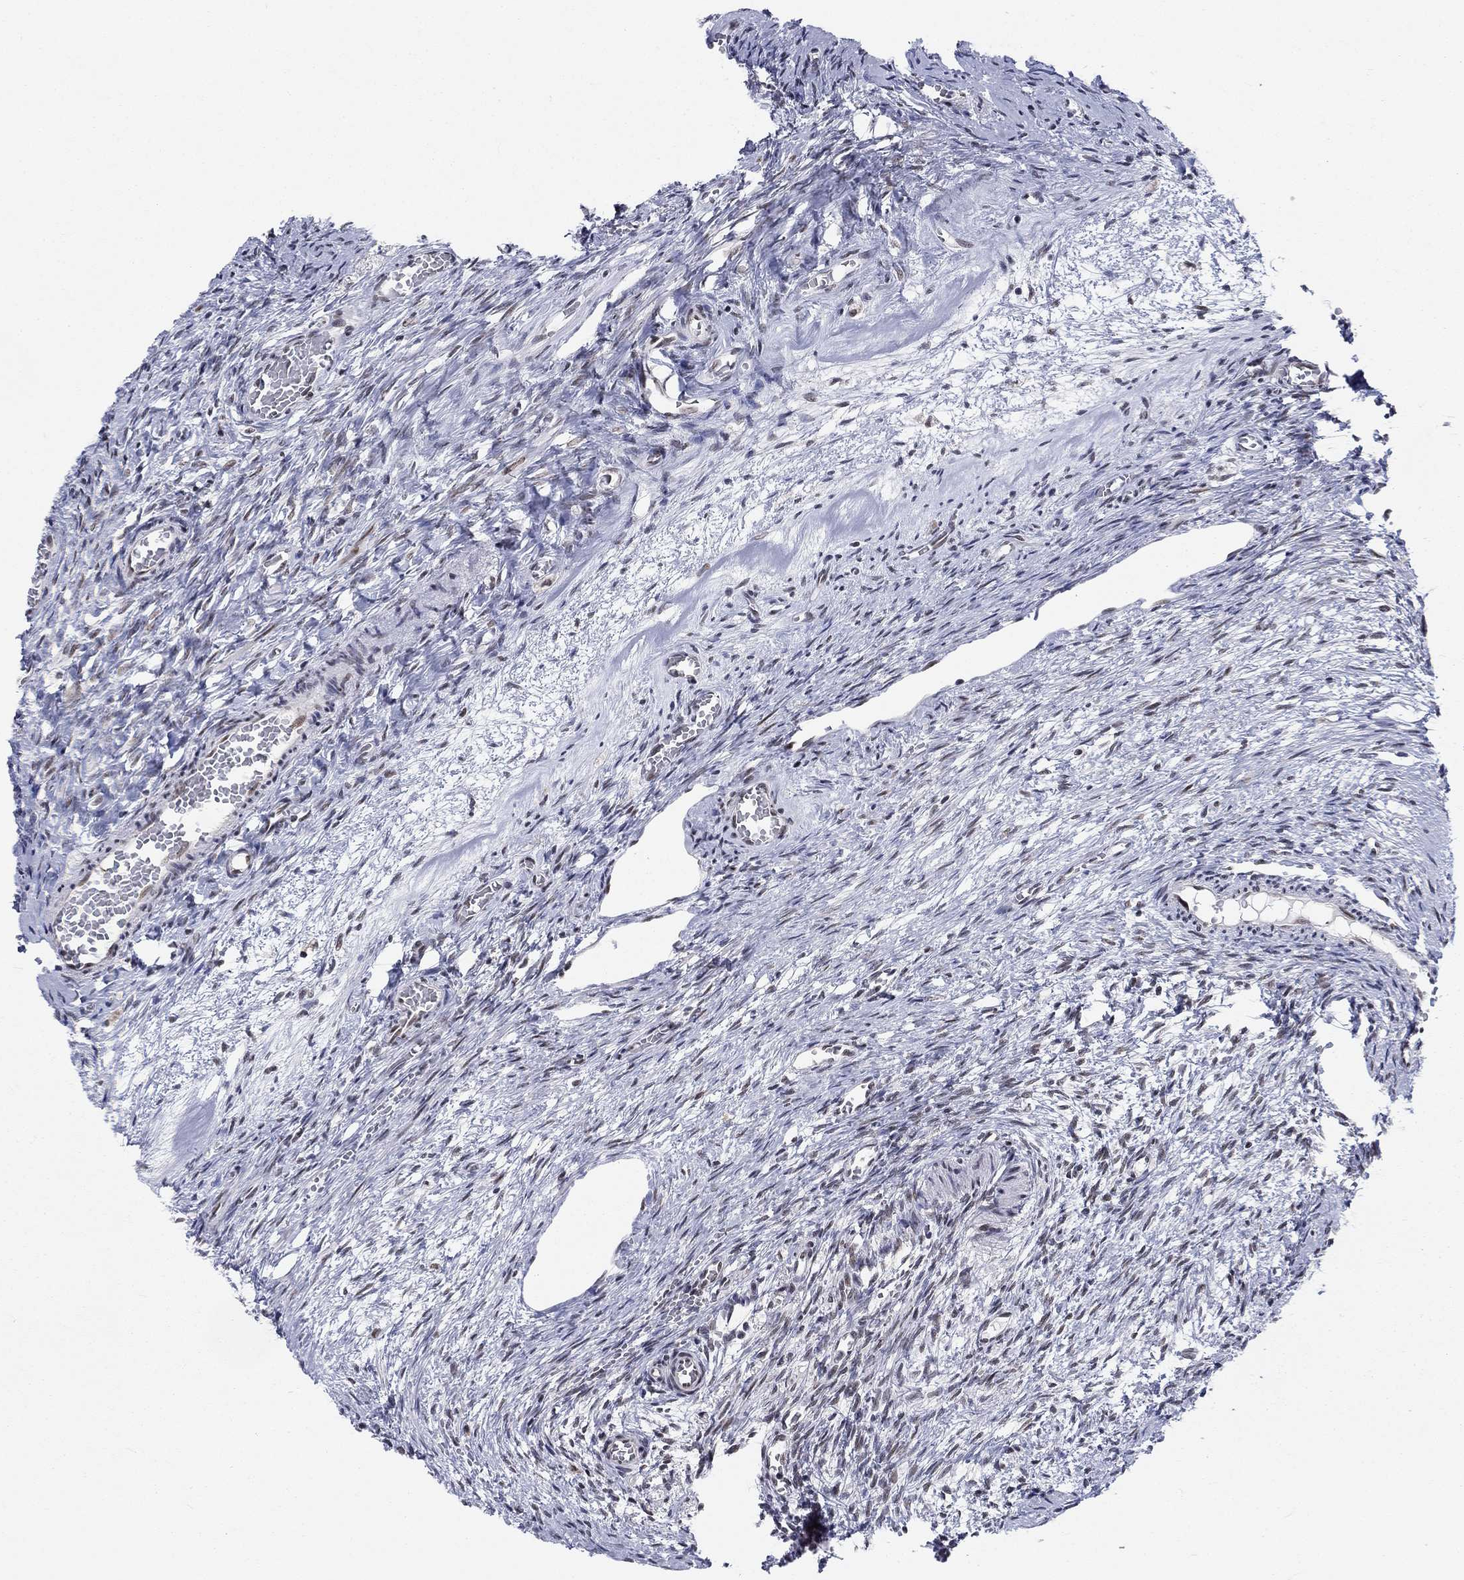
{"staining": {"intensity": "negative", "quantity": "none", "location": "none"}, "tissue": "ovary", "cell_type": "Ovarian stroma cells", "image_type": "normal", "snomed": [{"axis": "morphology", "description": "Normal tissue, NOS"}, {"axis": "topography", "description": "Ovary"}], "caption": "Immunohistochemical staining of normal human ovary reveals no significant positivity in ovarian stroma cells.", "gene": "FYTTD1", "patient": {"sex": "female", "age": 39}}